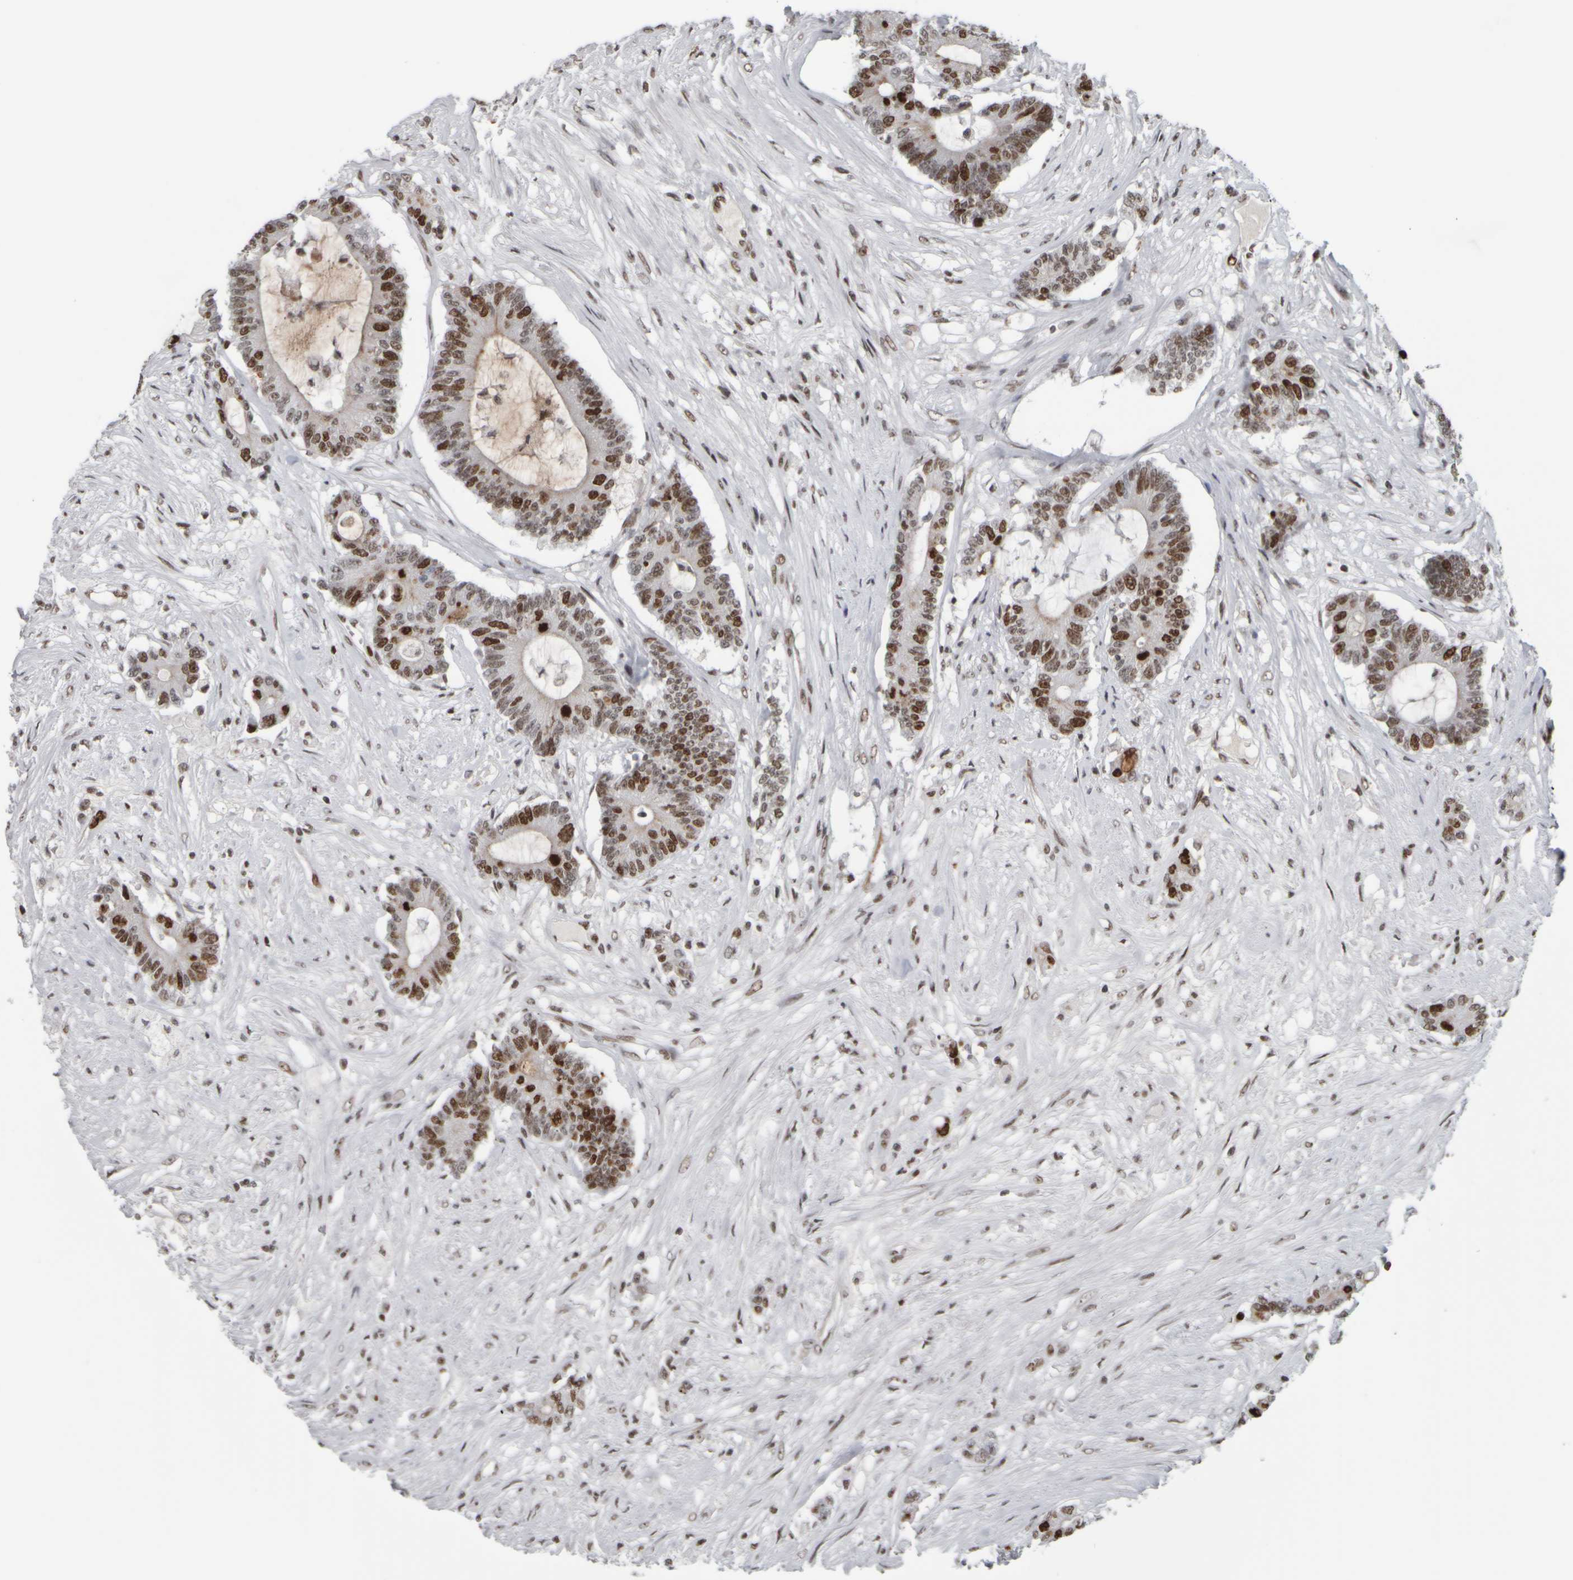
{"staining": {"intensity": "moderate", "quantity": ">75%", "location": "nuclear"}, "tissue": "colorectal cancer", "cell_type": "Tumor cells", "image_type": "cancer", "snomed": [{"axis": "morphology", "description": "Adenocarcinoma, NOS"}, {"axis": "topography", "description": "Colon"}], "caption": "Immunohistochemistry (IHC) image of neoplastic tissue: human colorectal cancer stained using immunohistochemistry (IHC) displays medium levels of moderate protein expression localized specifically in the nuclear of tumor cells, appearing as a nuclear brown color.", "gene": "TOP2B", "patient": {"sex": "female", "age": 84}}